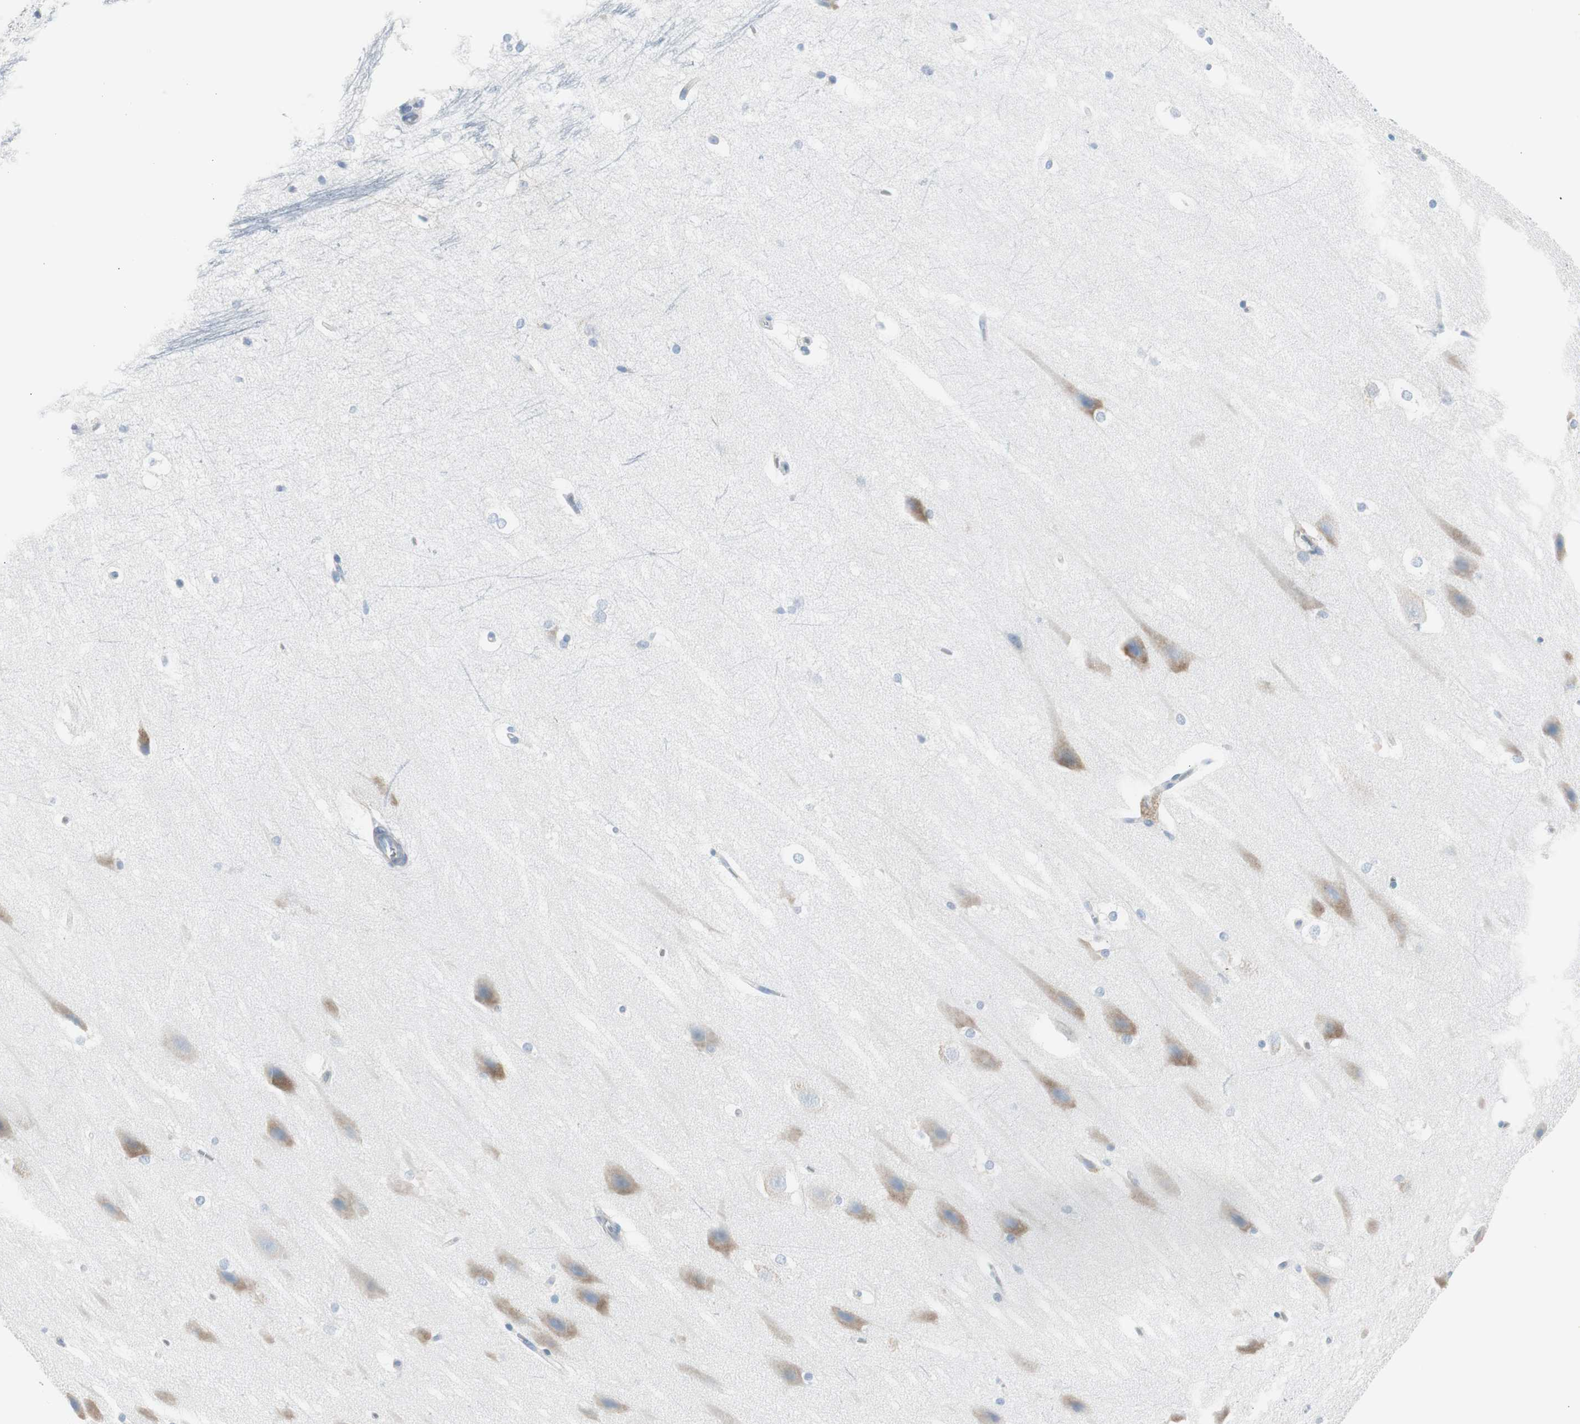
{"staining": {"intensity": "weak", "quantity": "<25%", "location": "cytoplasmic/membranous"}, "tissue": "hippocampus", "cell_type": "Glial cells", "image_type": "normal", "snomed": [{"axis": "morphology", "description": "Normal tissue, NOS"}, {"axis": "topography", "description": "Hippocampus"}], "caption": "A high-resolution histopathology image shows immunohistochemistry staining of benign hippocampus, which shows no significant positivity in glial cells.", "gene": "RPS12", "patient": {"sex": "female", "age": 19}}